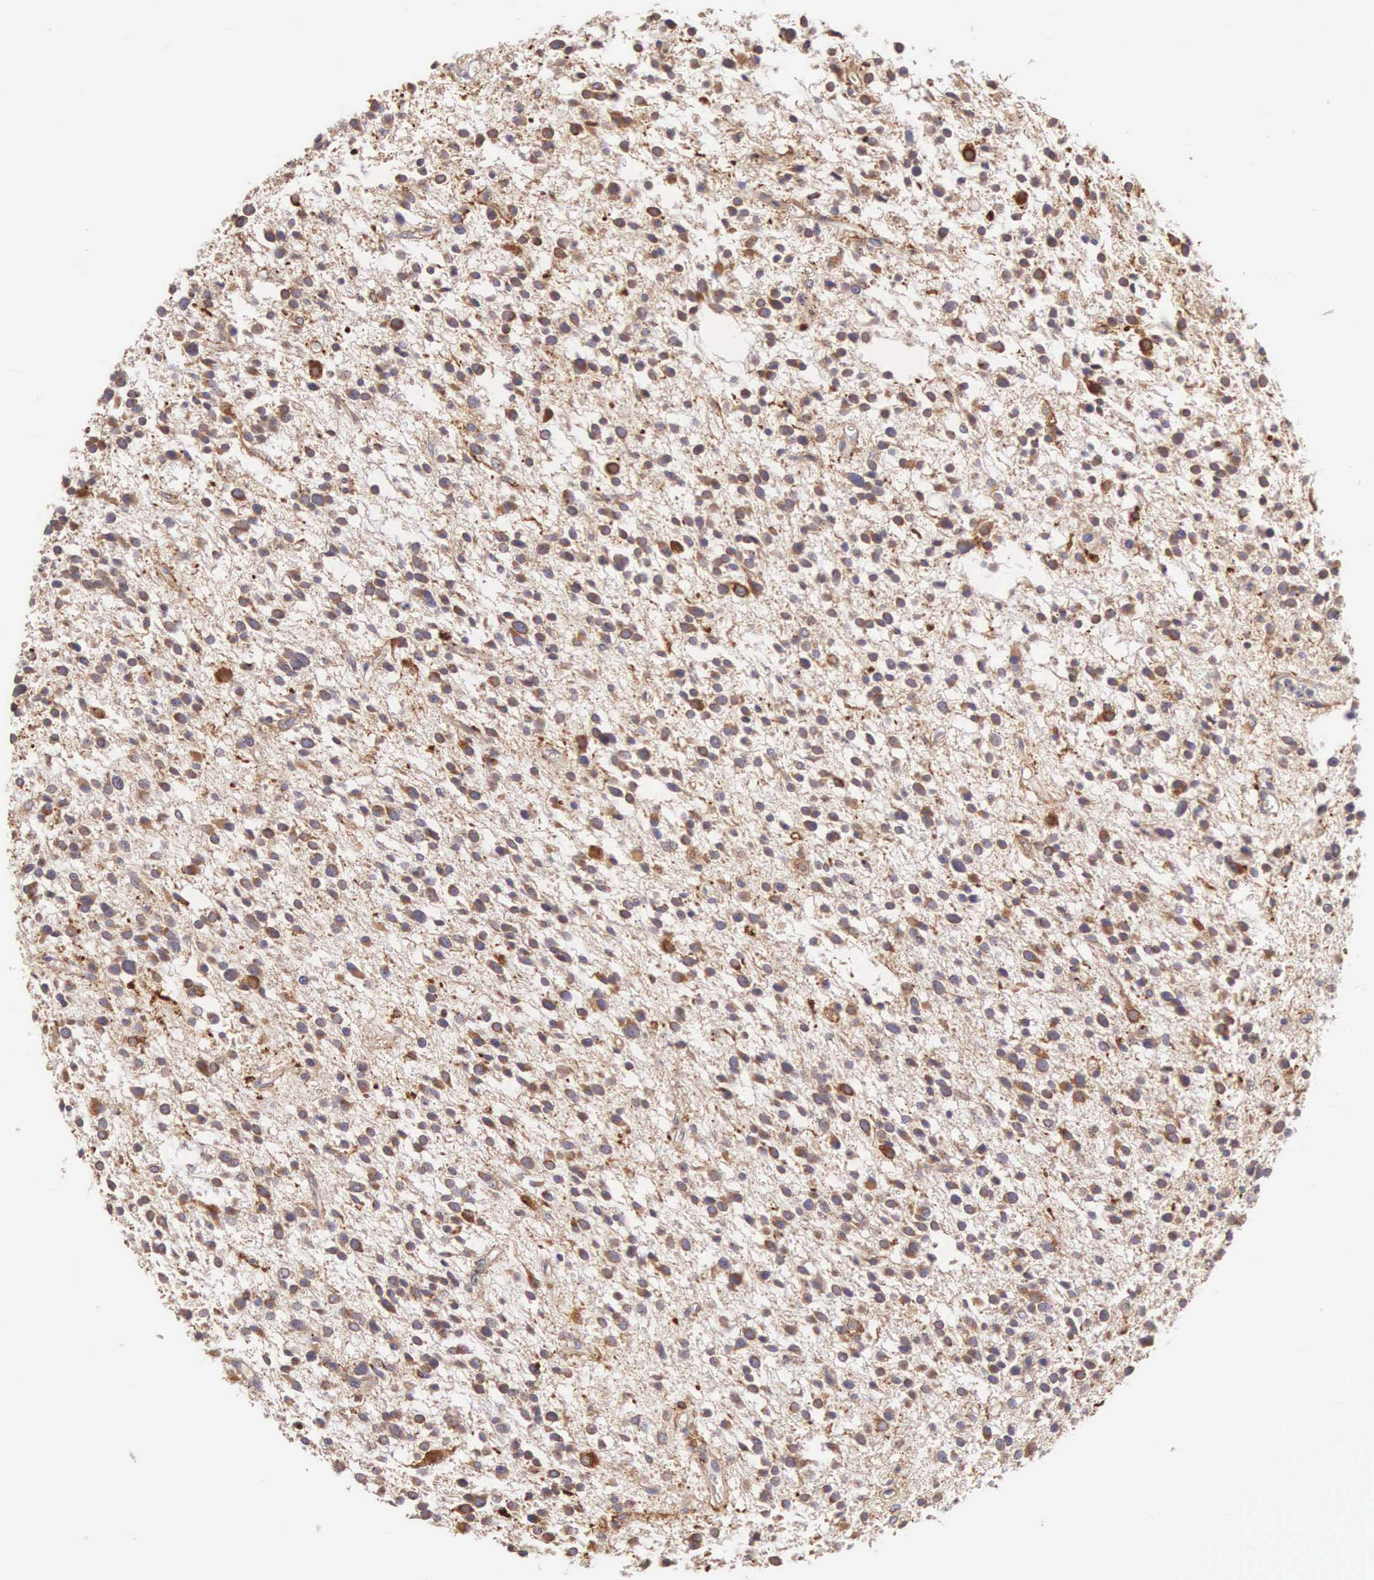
{"staining": {"intensity": "weak", "quantity": "25%-75%", "location": "cytoplasmic/membranous"}, "tissue": "glioma", "cell_type": "Tumor cells", "image_type": "cancer", "snomed": [{"axis": "morphology", "description": "Glioma, malignant, Low grade"}, {"axis": "topography", "description": "Brain"}], "caption": "Immunohistochemical staining of human malignant glioma (low-grade) shows low levels of weak cytoplasmic/membranous expression in approximately 25%-75% of tumor cells. The staining is performed using DAB brown chromogen to label protein expression. The nuclei are counter-stained blue using hematoxylin.", "gene": "NSDHL", "patient": {"sex": "female", "age": 36}}